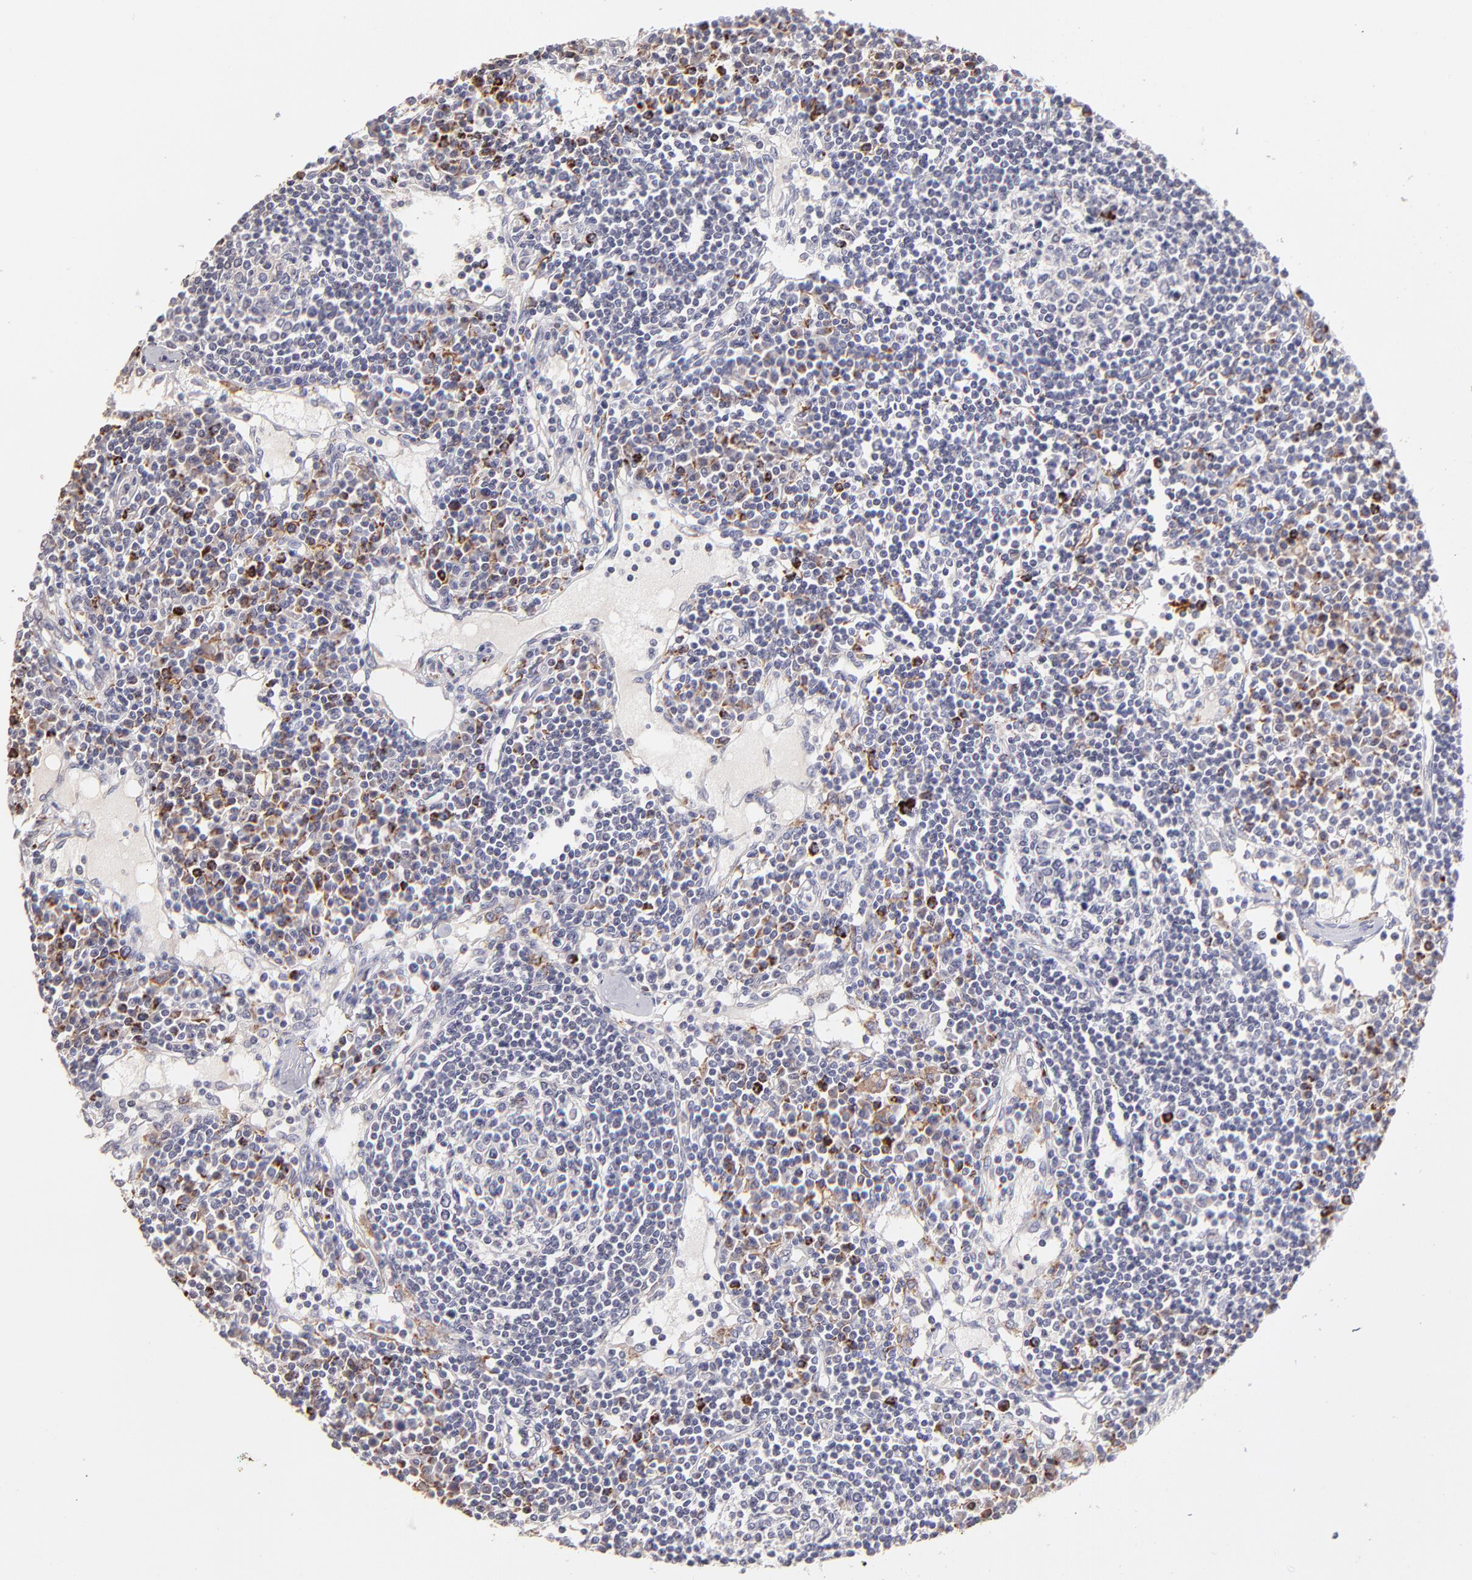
{"staining": {"intensity": "moderate", "quantity": "<25%", "location": "cytoplasmic/membranous"}, "tissue": "lymph node", "cell_type": "Germinal center cells", "image_type": "normal", "snomed": [{"axis": "morphology", "description": "Normal tissue, NOS"}, {"axis": "topography", "description": "Lymph node"}], "caption": "Lymph node stained with immunohistochemistry demonstrates moderate cytoplasmic/membranous staining in approximately <25% of germinal center cells. Nuclei are stained in blue.", "gene": "GLDC", "patient": {"sex": "female", "age": 62}}